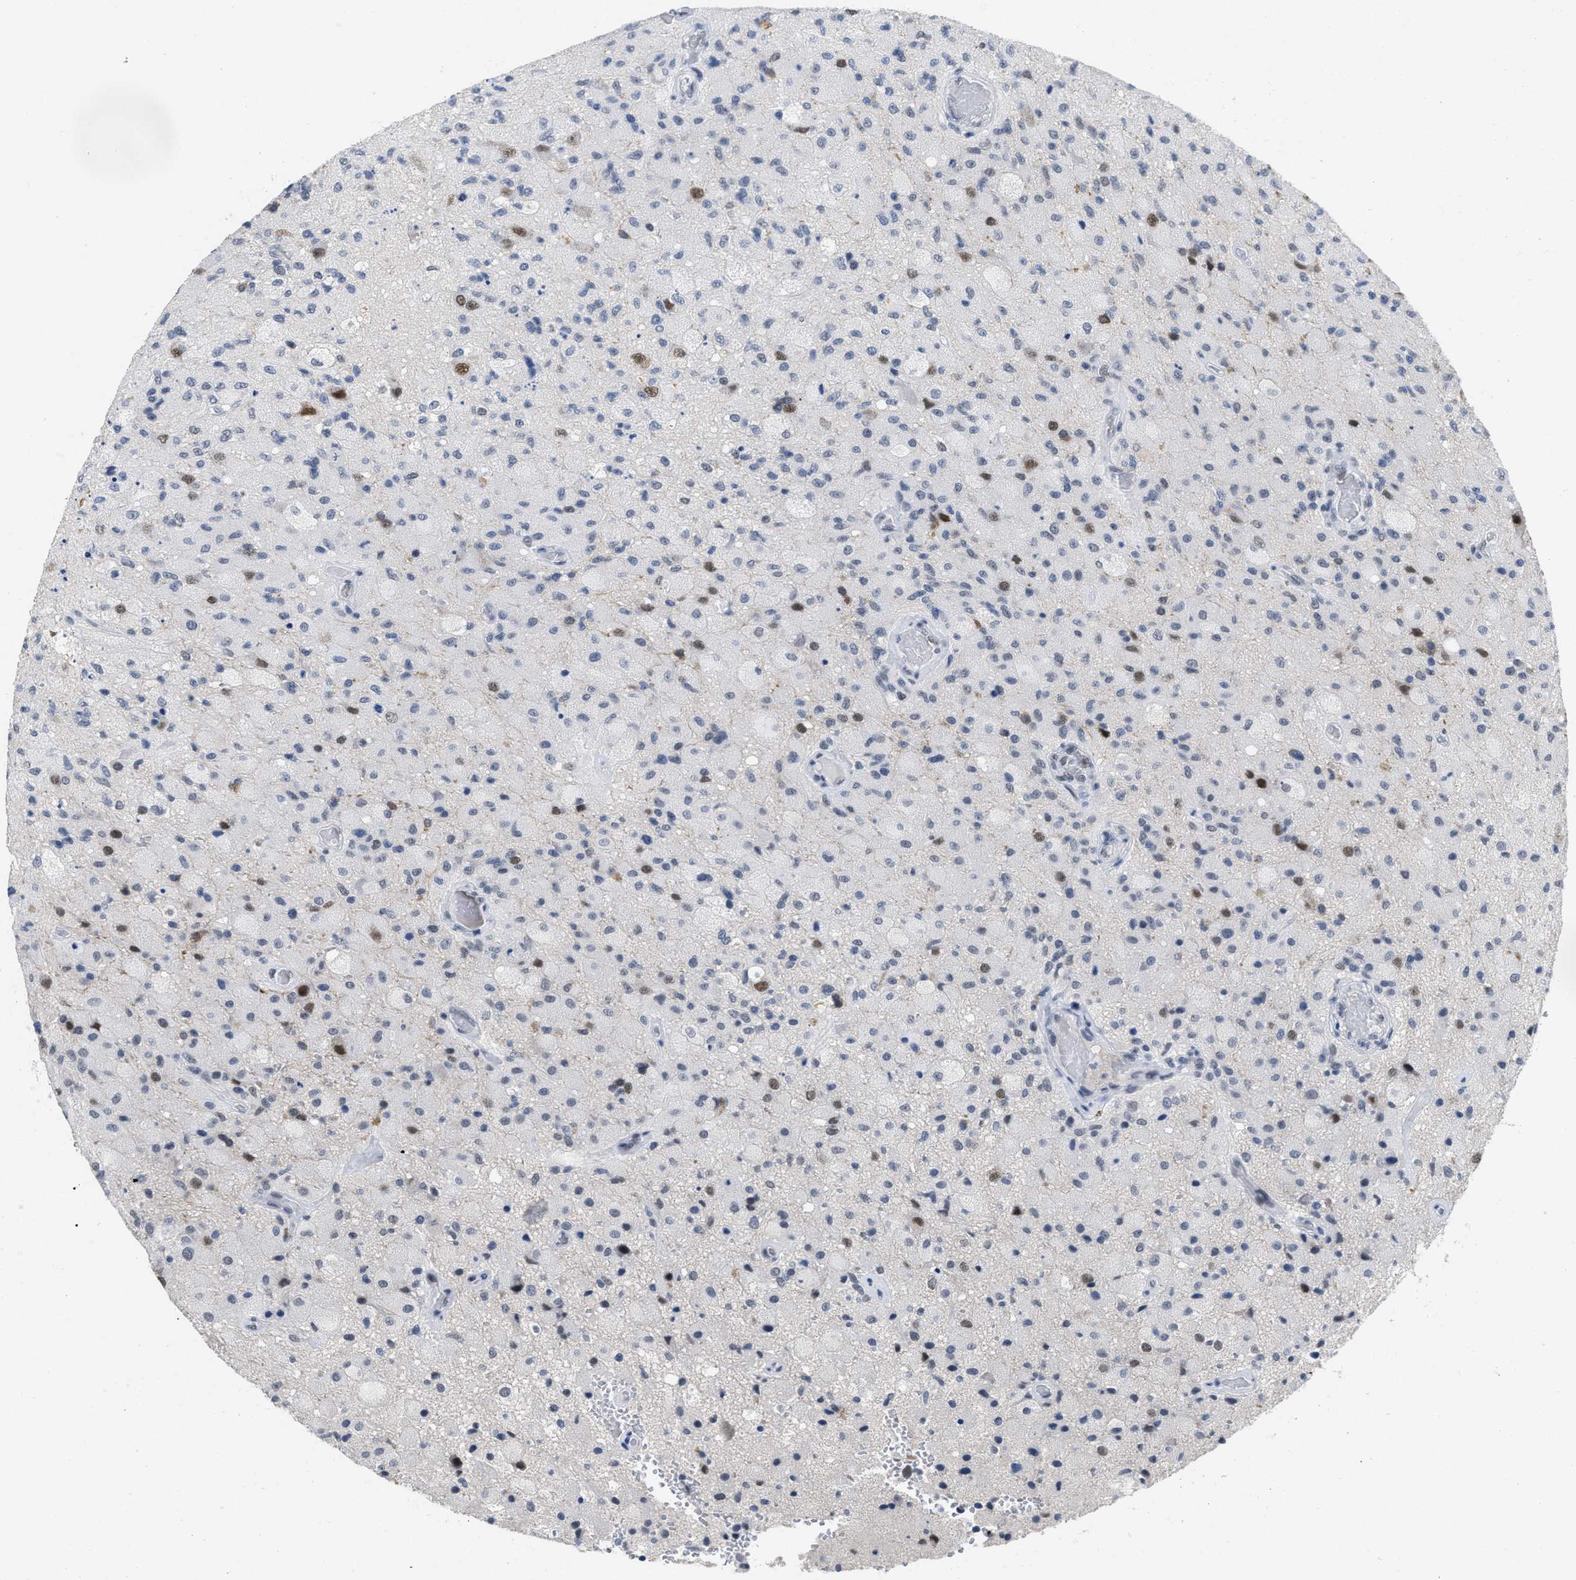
{"staining": {"intensity": "moderate", "quantity": "<25%", "location": "nuclear"}, "tissue": "glioma", "cell_type": "Tumor cells", "image_type": "cancer", "snomed": [{"axis": "morphology", "description": "Normal tissue, NOS"}, {"axis": "morphology", "description": "Glioma, malignant, High grade"}, {"axis": "topography", "description": "Cerebral cortex"}], "caption": "Malignant high-grade glioma stained for a protein shows moderate nuclear positivity in tumor cells.", "gene": "GGNBP2", "patient": {"sex": "male", "age": 77}}